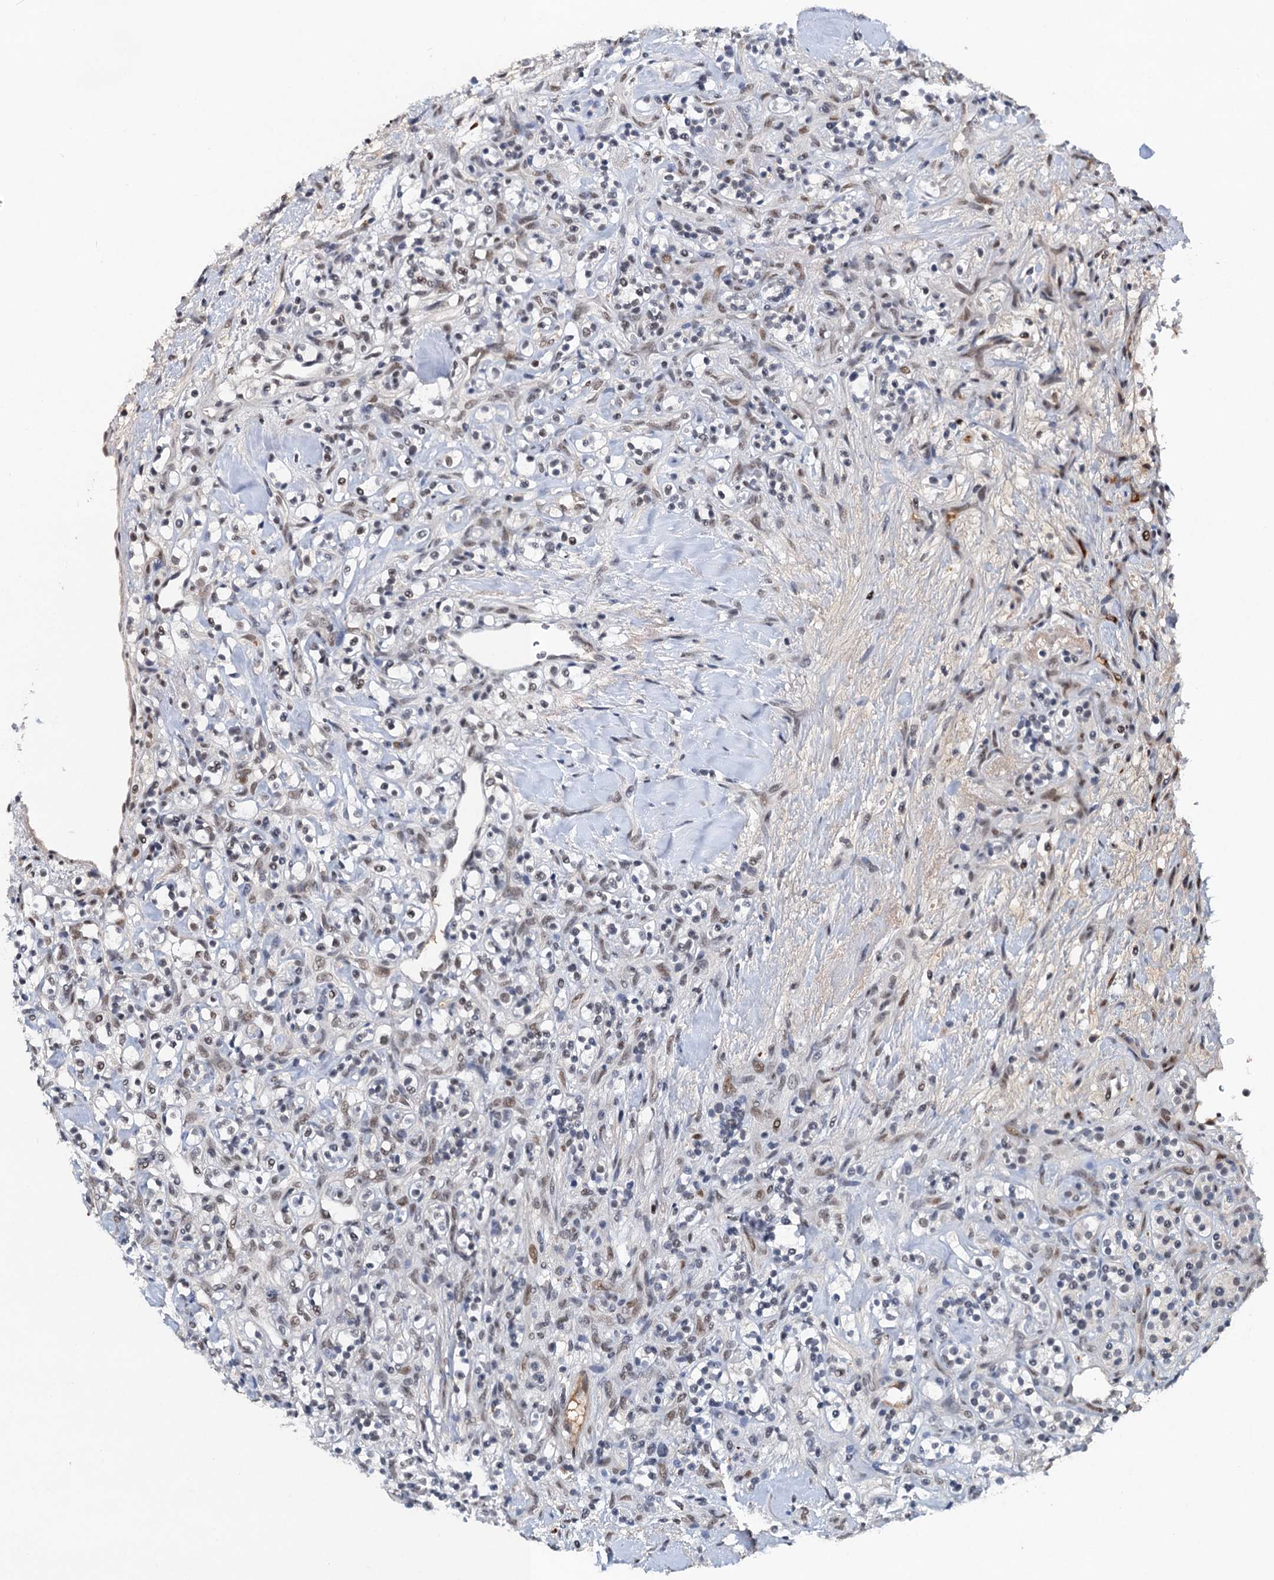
{"staining": {"intensity": "negative", "quantity": "none", "location": "none"}, "tissue": "renal cancer", "cell_type": "Tumor cells", "image_type": "cancer", "snomed": [{"axis": "morphology", "description": "Adenocarcinoma, NOS"}, {"axis": "topography", "description": "Kidney"}], "caption": "Renal adenocarcinoma was stained to show a protein in brown. There is no significant positivity in tumor cells.", "gene": "CSTF3", "patient": {"sex": "male", "age": 77}}